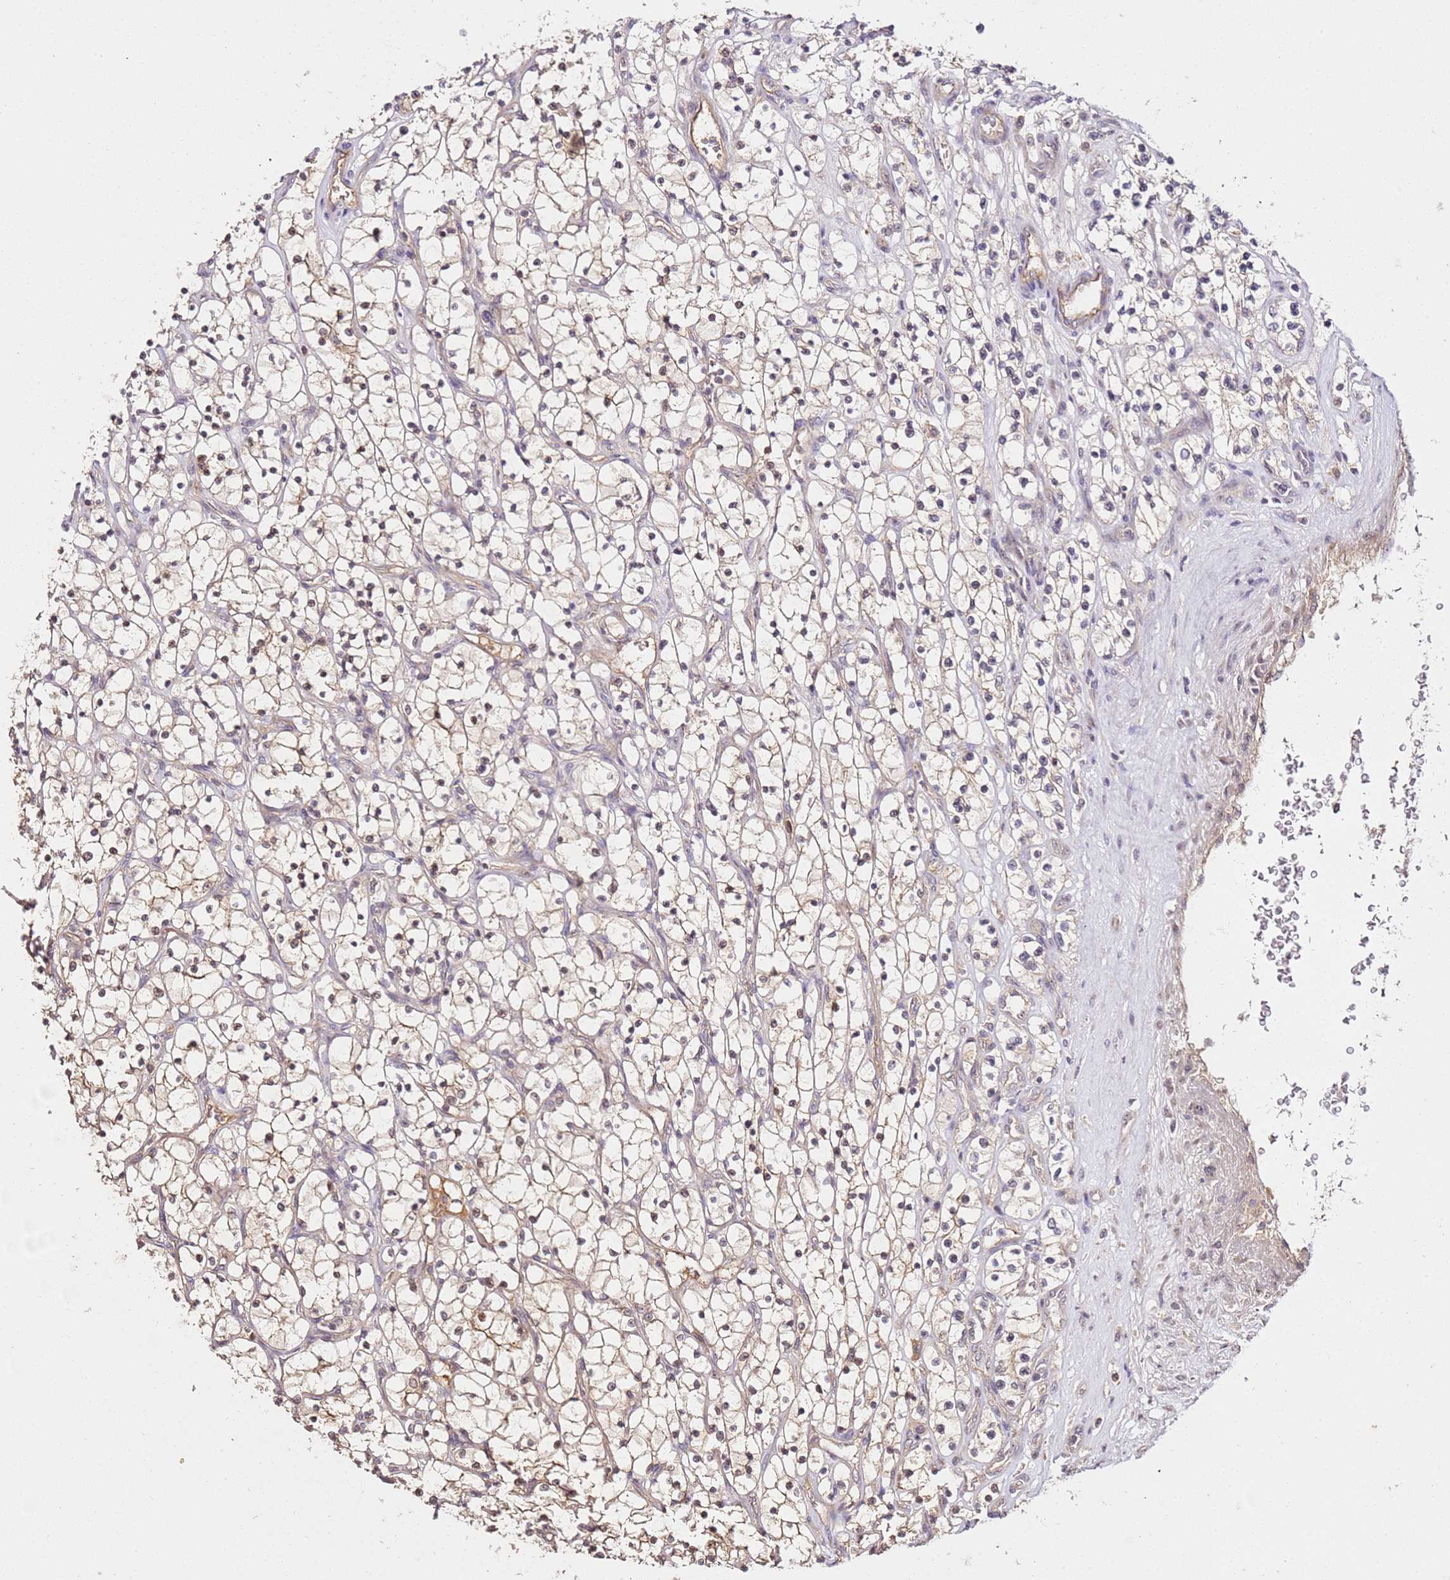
{"staining": {"intensity": "weak", "quantity": "25%-75%", "location": "cytoplasmic/membranous,nuclear"}, "tissue": "renal cancer", "cell_type": "Tumor cells", "image_type": "cancer", "snomed": [{"axis": "morphology", "description": "Adenocarcinoma, NOS"}, {"axis": "topography", "description": "Kidney"}], "caption": "Protein expression analysis of human renal adenocarcinoma reveals weak cytoplasmic/membranous and nuclear expression in about 25%-75% of tumor cells. The protein is stained brown, and the nuclei are stained in blue (DAB (3,3'-diaminobenzidine) IHC with brightfield microscopy, high magnification).", "gene": "DDX27", "patient": {"sex": "female", "age": 69}}